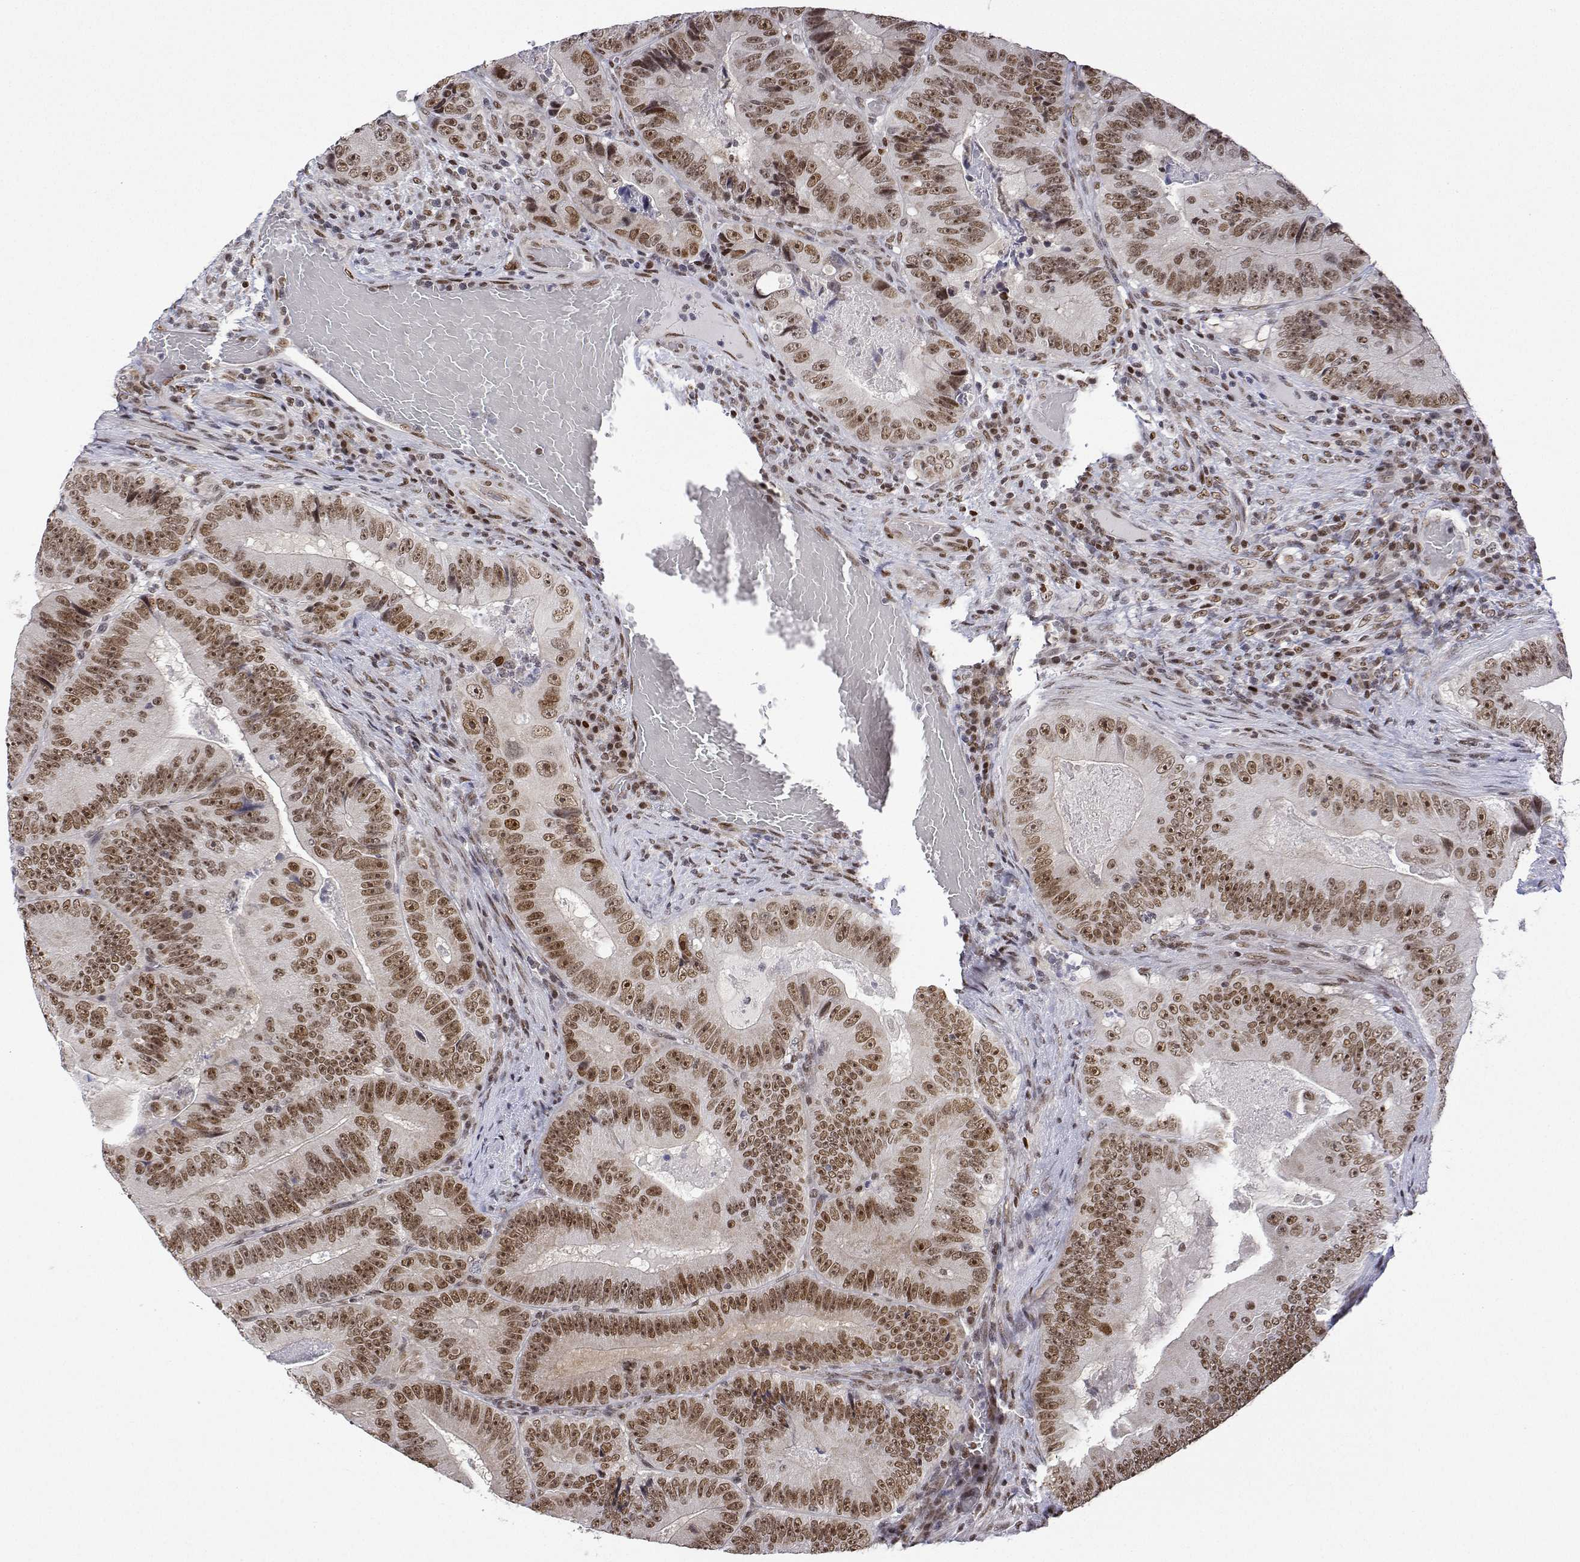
{"staining": {"intensity": "moderate", "quantity": ">75%", "location": "nuclear"}, "tissue": "colorectal cancer", "cell_type": "Tumor cells", "image_type": "cancer", "snomed": [{"axis": "morphology", "description": "Adenocarcinoma, NOS"}, {"axis": "topography", "description": "Colon"}], "caption": "Protein expression by immunohistochemistry (IHC) displays moderate nuclear staining in about >75% of tumor cells in colorectal cancer.", "gene": "XPC", "patient": {"sex": "female", "age": 86}}